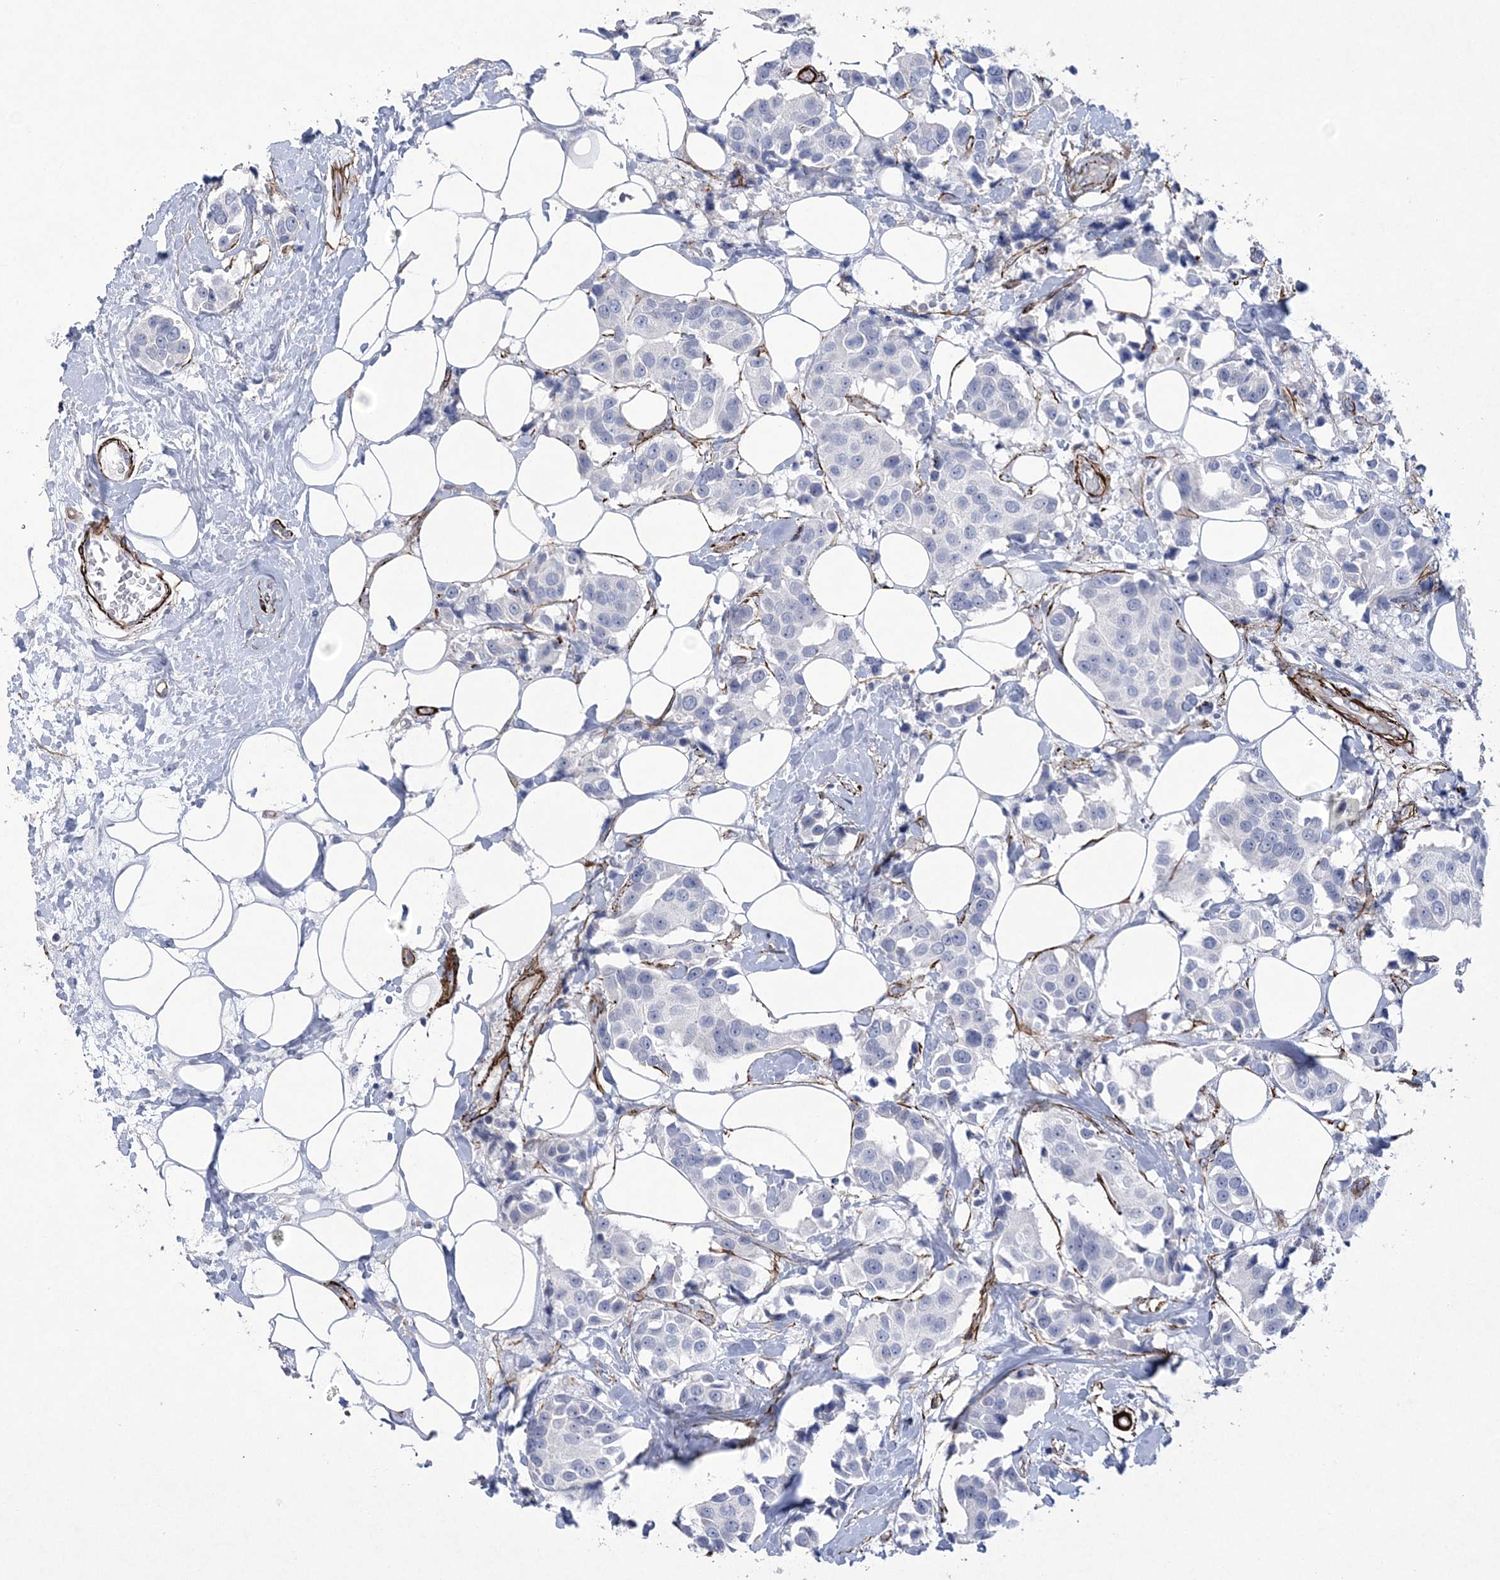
{"staining": {"intensity": "negative", "quantity": "none", "location": "none"}, "tissue": "breast cancer", "cell_type": "Tumor cells", "image_type": "cancer", "snomed": [{"axis": "morphology", "description": "Normal tissue, NOS"}, {"axis": "morphology", "description": "Duct carcinoma"}, {"axis": "topography", "description": "Breast"}], "caption": "DAB (3,3'-diaminobenzidine) immunohistochemical staining of human breast invasive ductal carcinoma shows no significant positivity in tumor cells.", "gene": "ARSJ", "patient": {"sex": "female", "age": 39}}